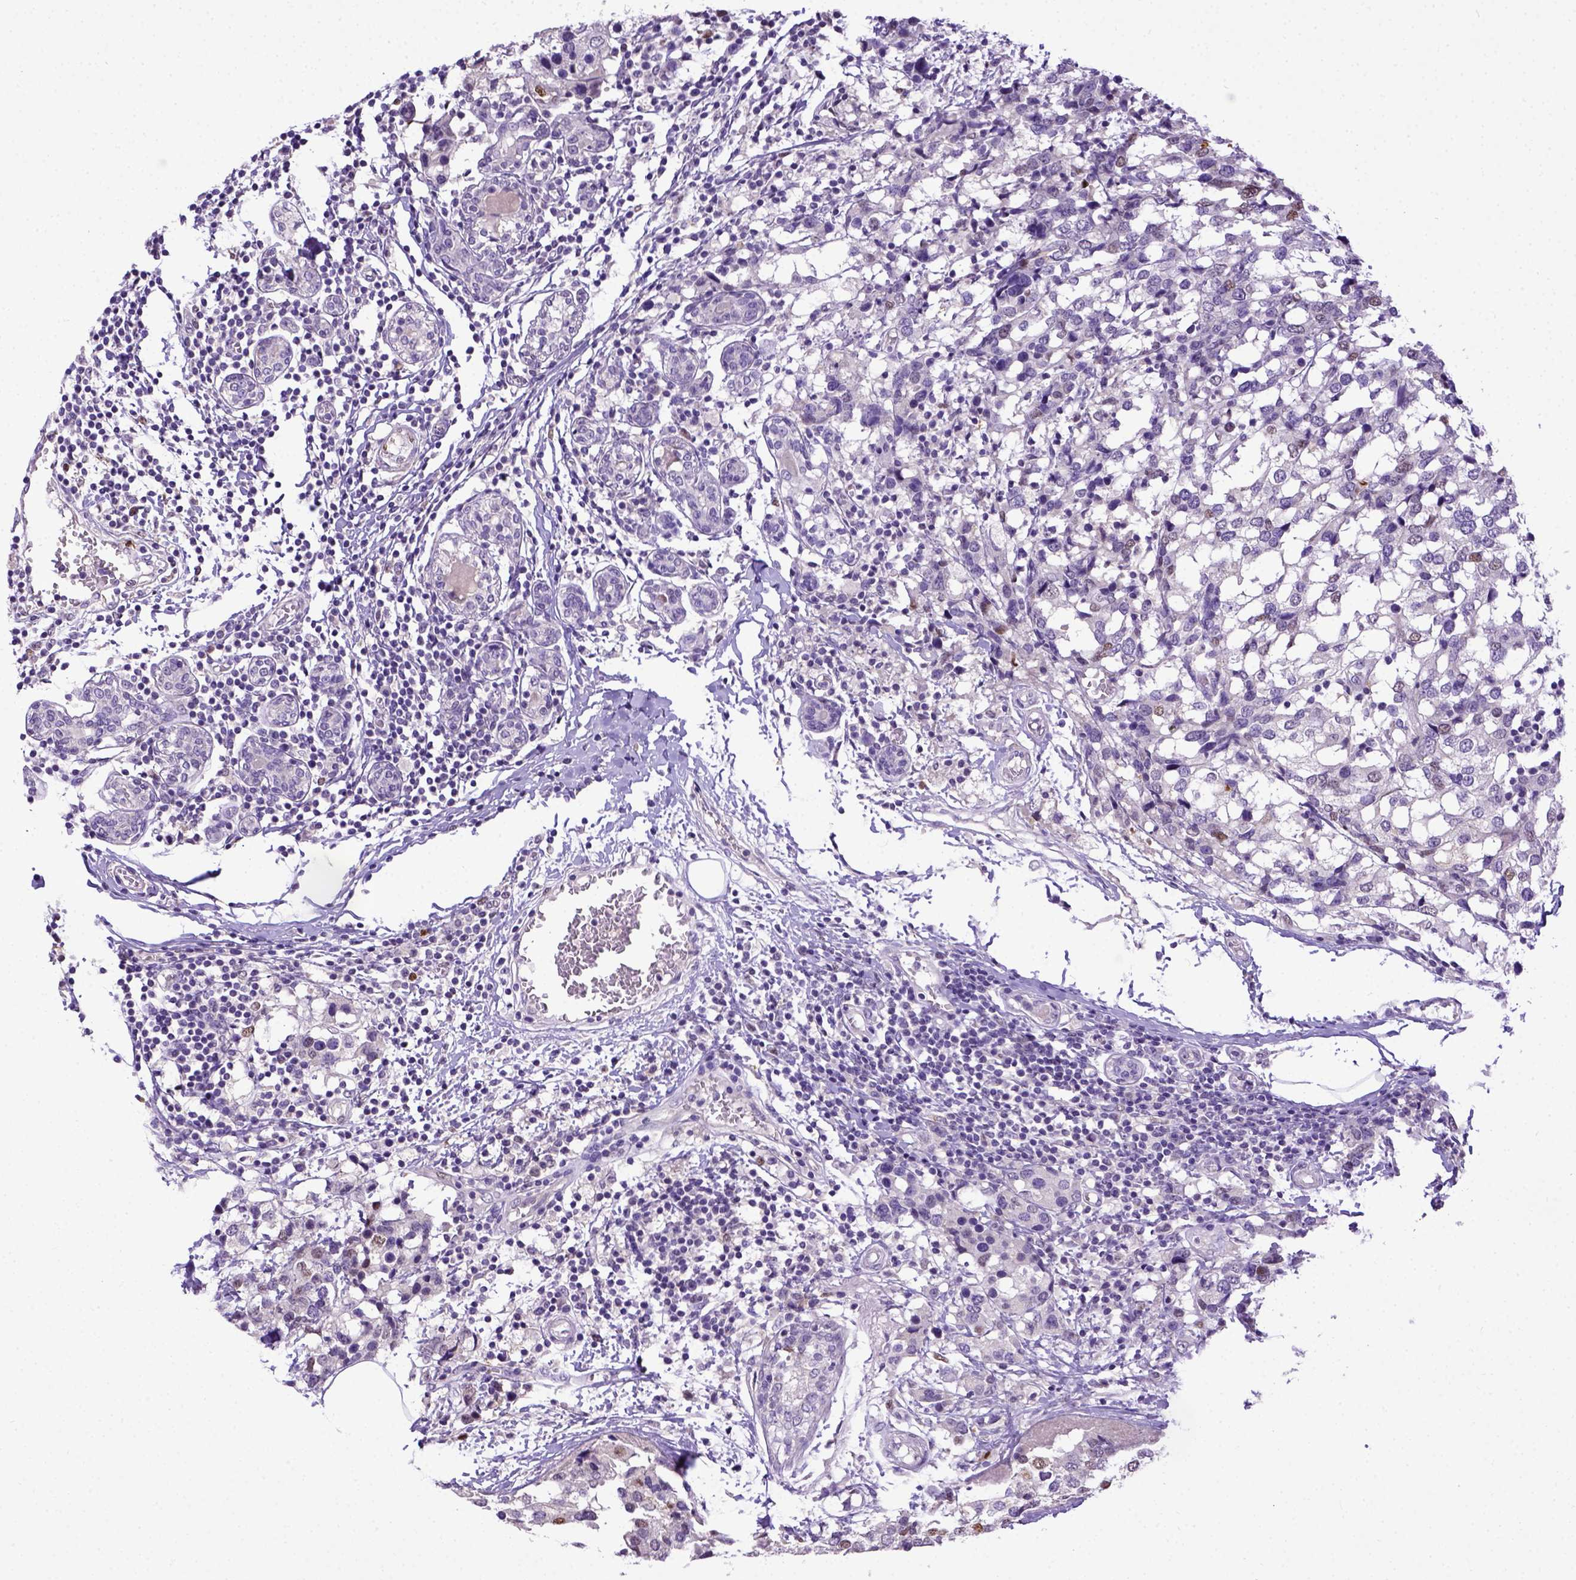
{"staining": {"intensity": "moderate", "quantity": "<25%", "location": "nuclear"}, "tissue": "breast cancer", "cell_type": "Tumor cells", "image_type": "cancer", "snomed": [{"axis": "morphology", "description": "Lobular carcinoma"}, {"axis": "topography", "description": "Breast"}], "caption": "Breast lobular carcinoma was stained to show a protein in brown. There is low levels of moderate nuclear expression in about <25% of tumor cells. (brown staining indicates protein expression, while blue staining denotes nuclei).", "gene": "CDKN1A", "patient": {"sex": "female", "age": 59}}